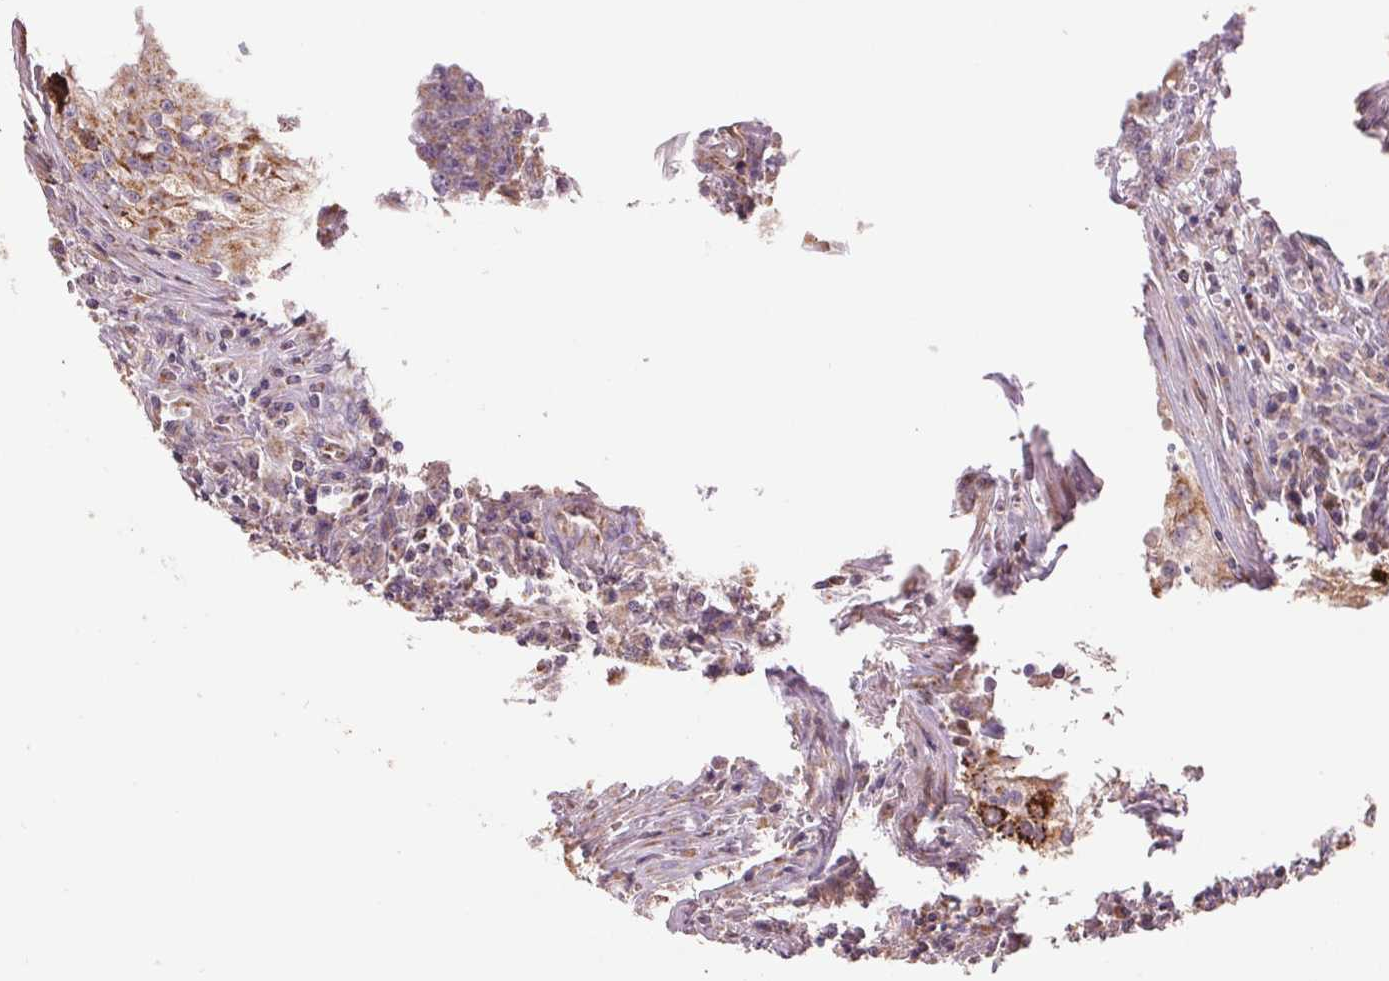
{"staining": {"intensity": "weak", "quantity": "<25%", "location": "cytoplasmic/membranous"}, "tissue": "testis cancer", "cell_type": "Tumor cells", "image_type": "cancer", "snomed": [{"axis": "morphology", "description": "Carcinoma, Embryonal, NOS"}, {"axis": "topography", "description": "Testis"}], "caption": "This image is of testis cancer (embryonal carcinoma) stained with immunohistochemistry (IHC) to label a protein in brown with the nuclei are counter-stained blue. There is no positivity in tumor cells.", "gene": "DGUOK", "patient": {"sex": "male", "age": 22}}